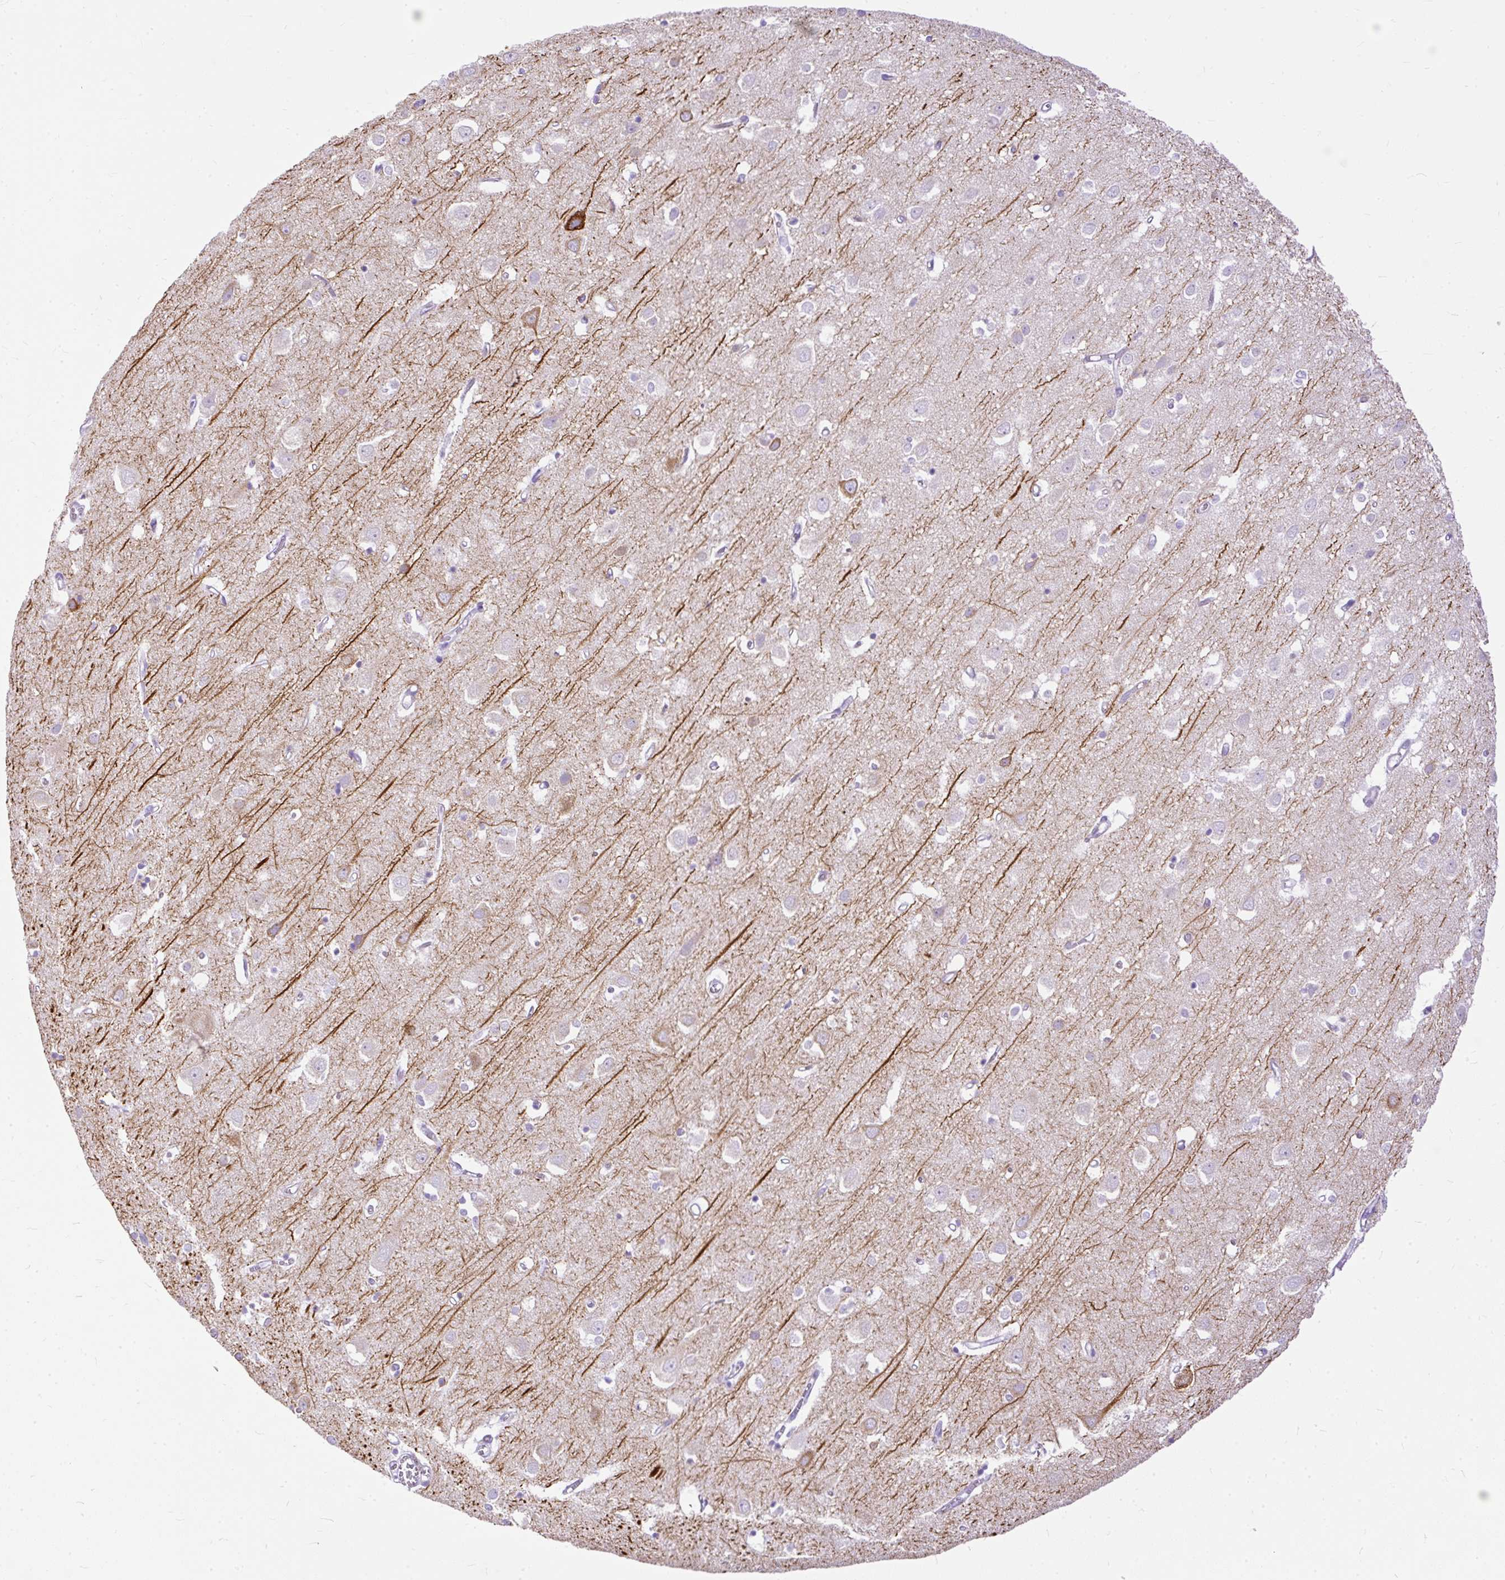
{"staining": {"intensity": "negative", "quantity": "none", "location": "none"}, "tissue": "cerebral cortex", "cell_type": "Endothelial cells", "image_type": "normal", "snomed": [{"axis": "morphology", "description": "Normal tissue, NOS"}, {"axis": "topography", "description": "Cerebral cortex"}], "caption": "Immunohistochemical staining of normal human cerebral cortex displays no significant staining in endothelial cells.", "gene": "HEY1", "patient": {"sex": "male", "age": 70}}